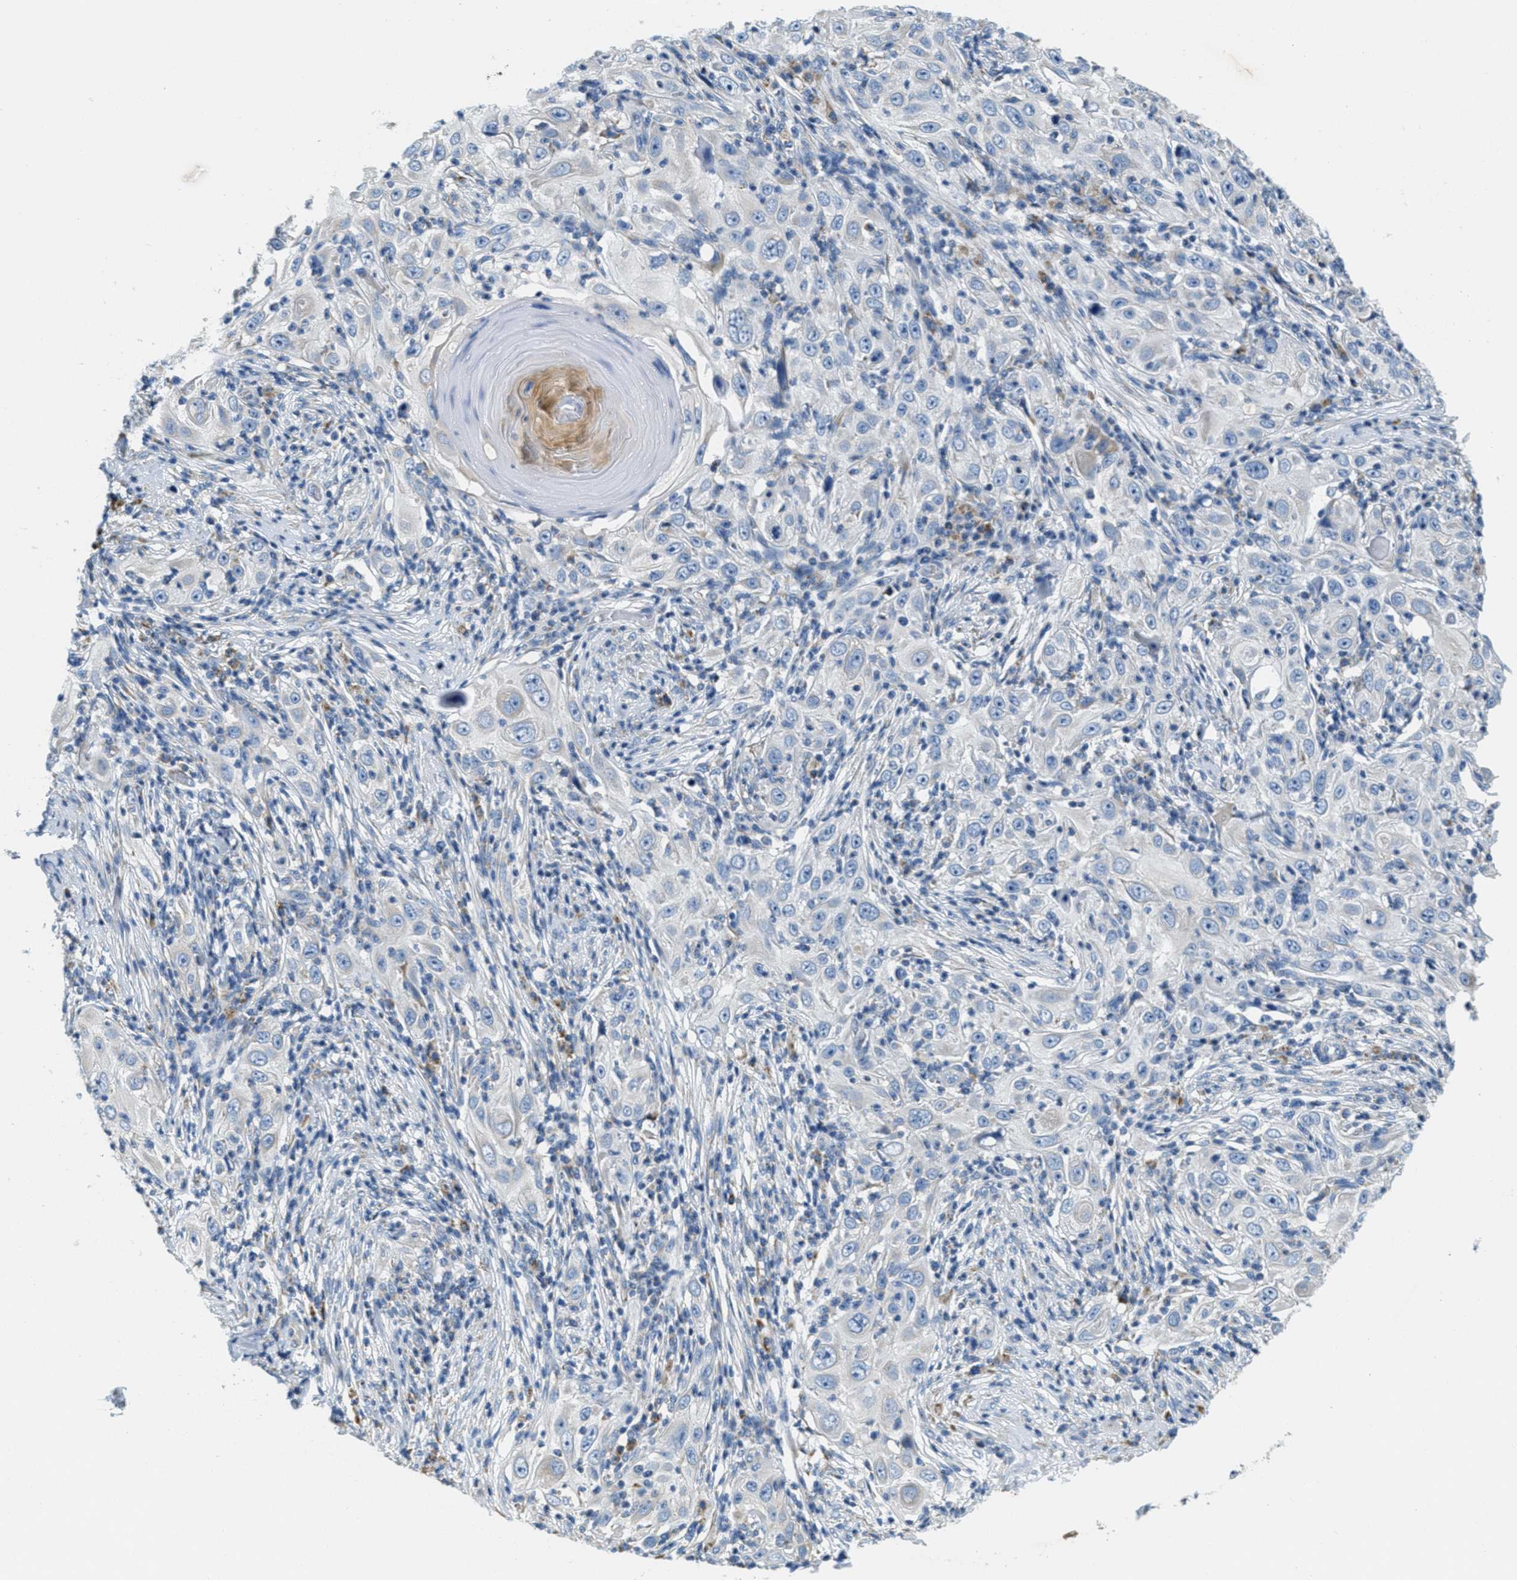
{"staining": {"intensity": "negative", "quantity": "none", "location": "none"}, "tissue": "skin cancer", "cell_type": "Tumor cells", "image_type": "cancer", "snomed": [{"axis": "morphology", "description": "Squamous cell carcinoma, NOS"}, {"axis": "topography", "description": "Skin"}], "caption": "There is no significant staining in tumor cells of squamous cell carcinoma (skin).", "gene": "CA4", "patient": {"sex": "female", "age": 88}}